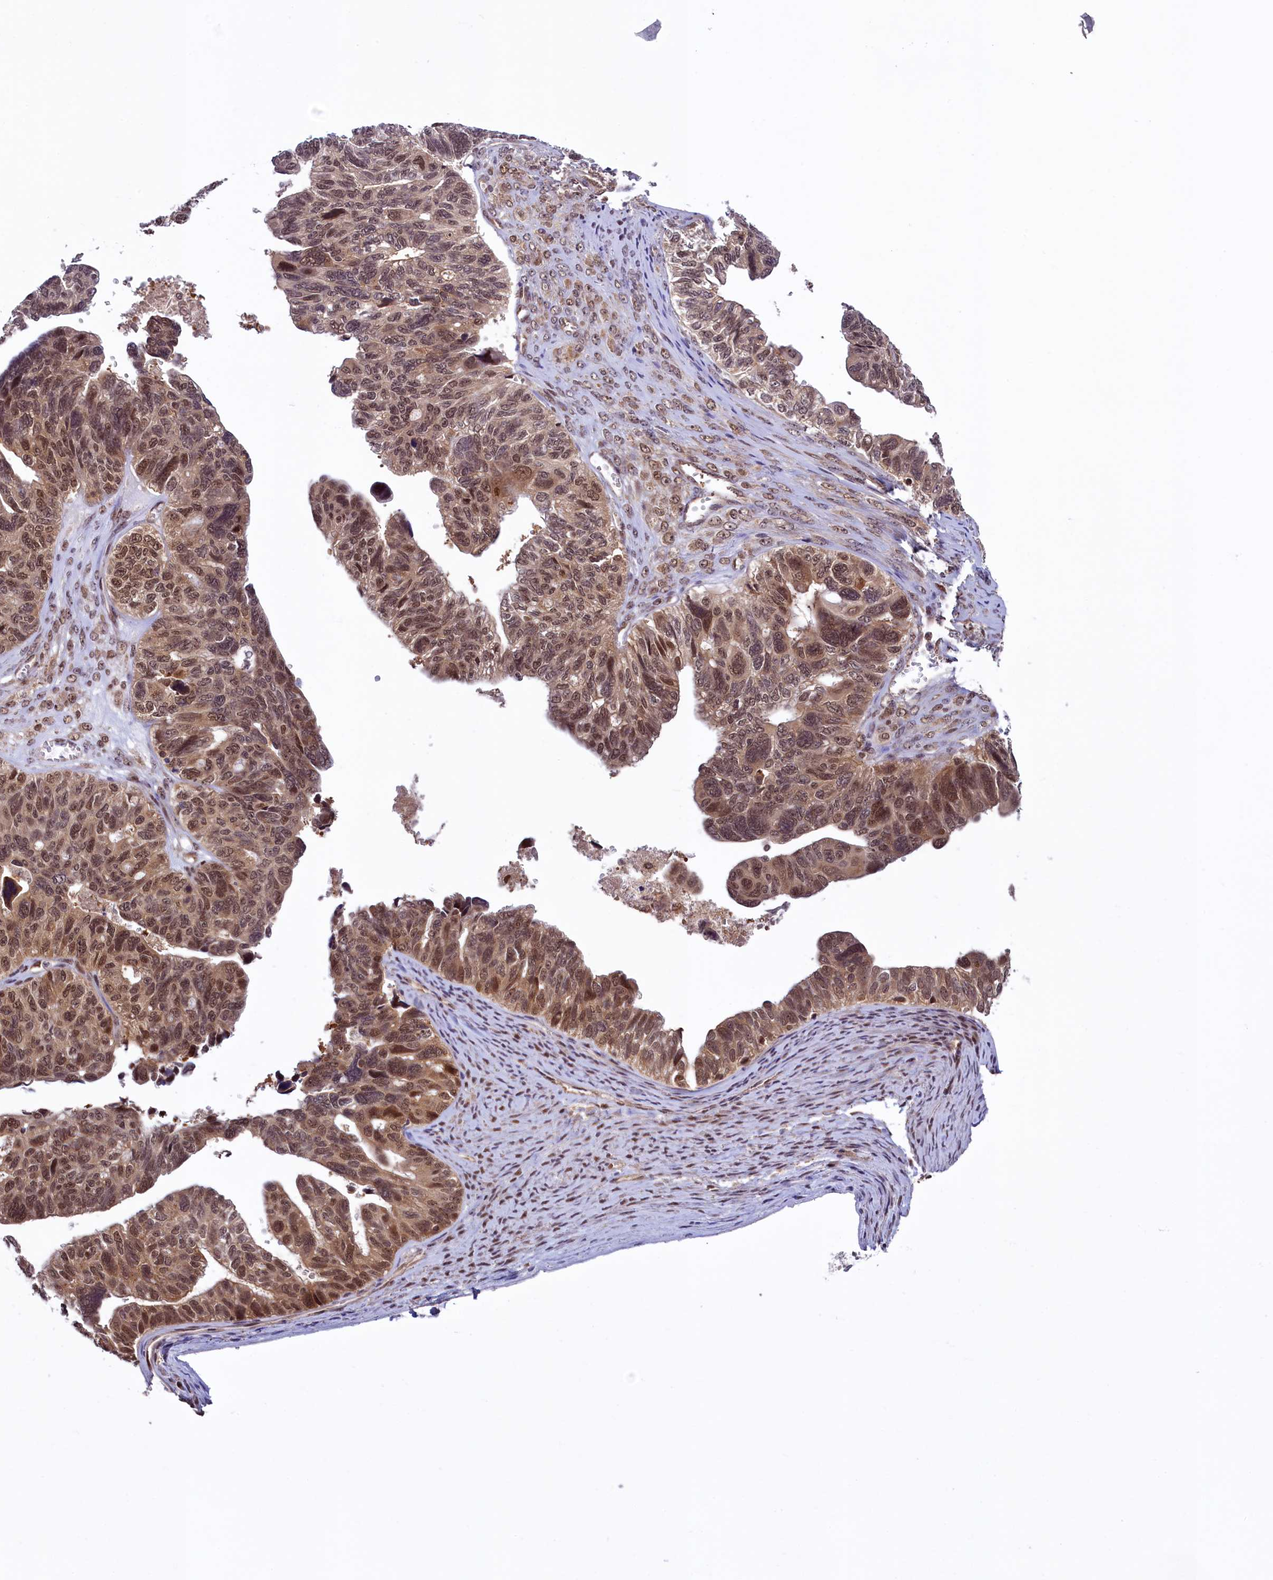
{"staining": {"intensity": "moderate", "quantity": ">75%", "location": "cytoplasmic/membranous,nuclear"}, "tissue": "ovarian cancer", "cell_type": "Tumor cells", "image_type": "cancer", "snomed": [{"axis": "morphology", "description": "Cystadenocarcinoma, serous, NOS"}, {"axis": "topography", "description": "Ovary"}], "caption": "A micrograph showing moderate cytoplasmic/membranous and nuclear expression in about >75% of tumor cells in ovarian cancer, as visualized by brown immunohistochemical staining.", "gene": "SLC7A6OS", "patient": {"sex": "female", "age": 79}}